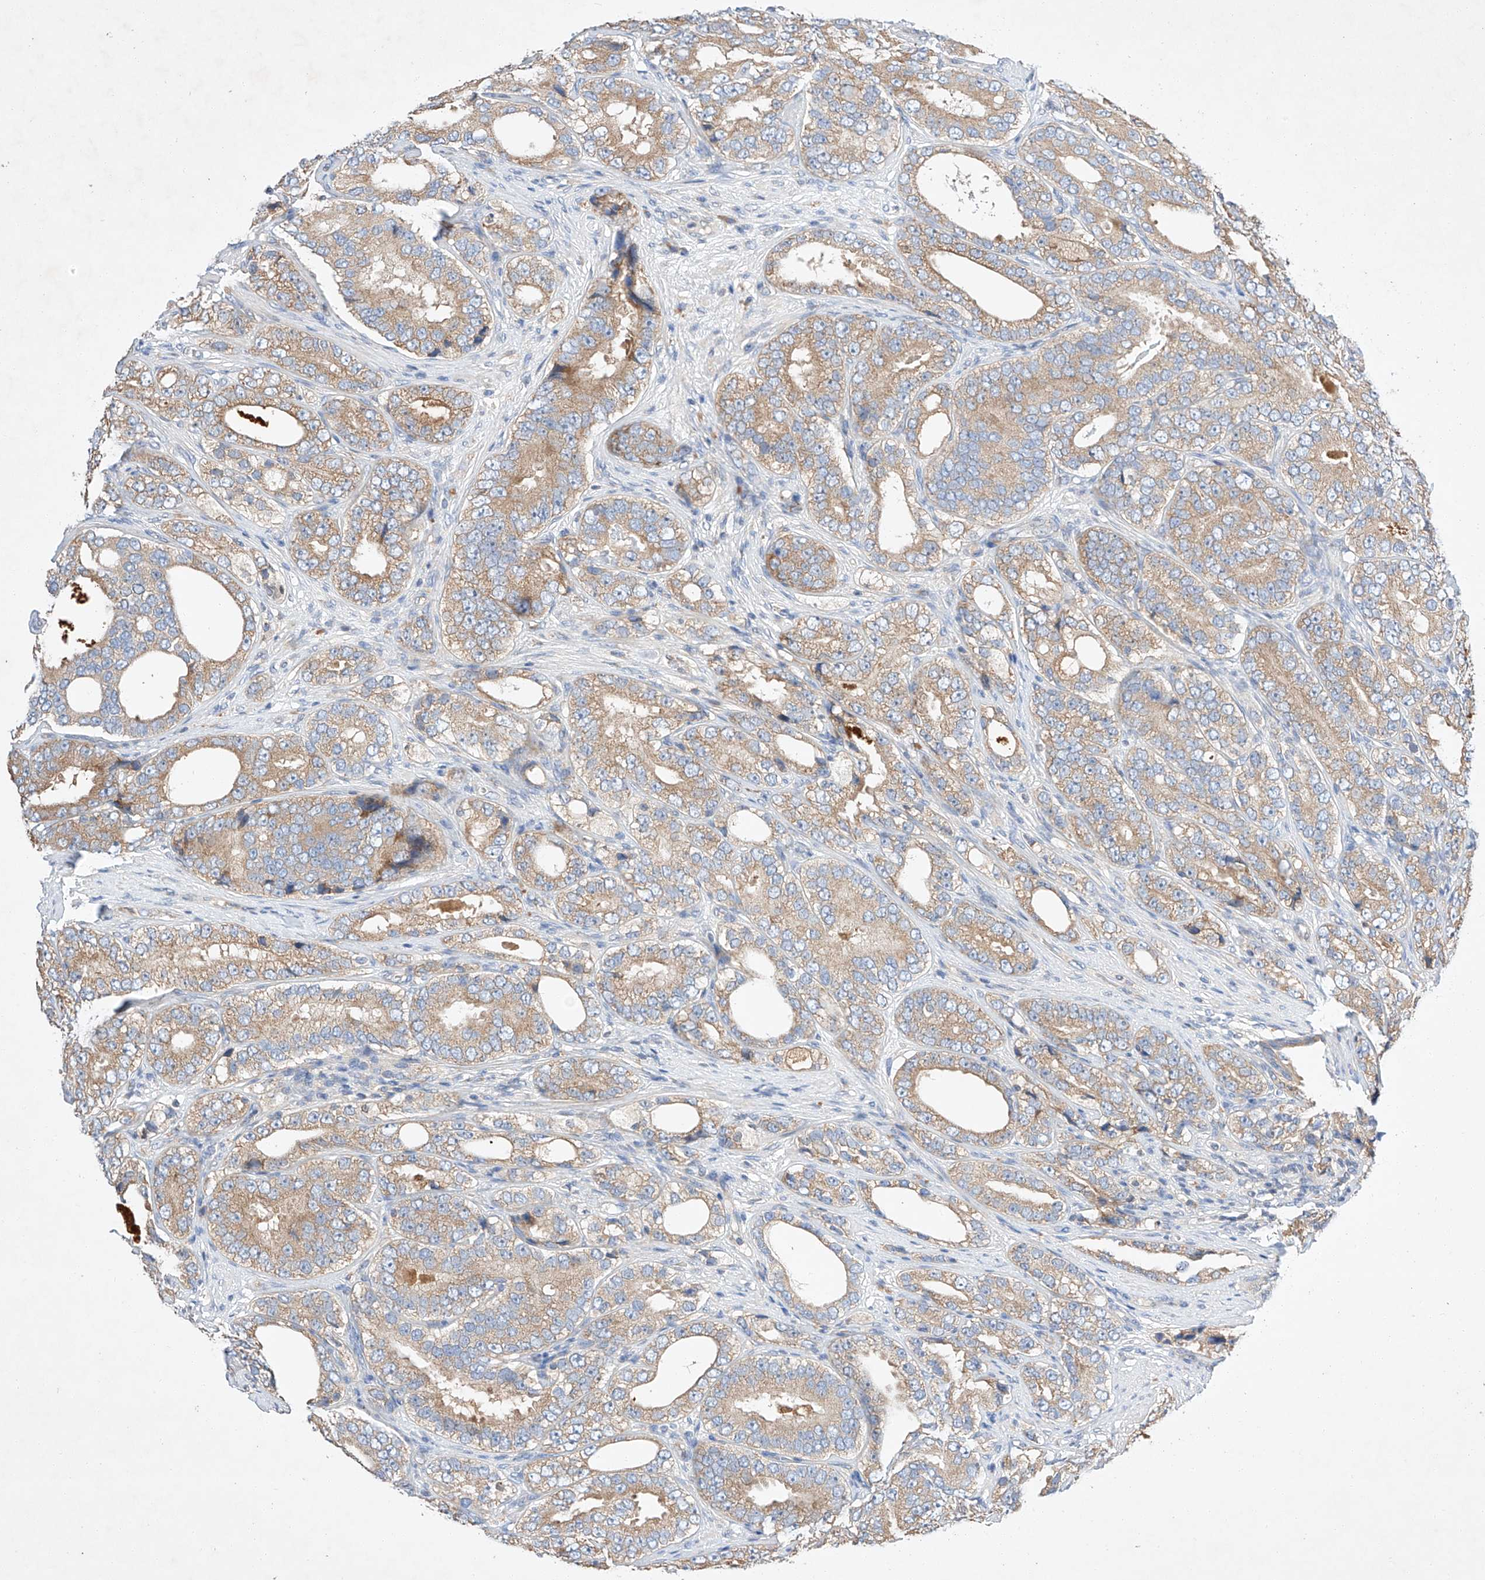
{"staining": {"intensity": "moderate", "quantity": ">75%", "location": "cytoplasmic/membranous"}, "tissue": "prostate cancer", "cell_type": "Tumor cells", "image_type": "cancer", "snomed": [{"axis": "morphology", "description": "Adenocarcinoma, High grade"}, {"axis": "topography", "description": "Prostate"}], "caption": "Moderate cytoplasmic/membranous staining for a protein is seen in approximately >75% of tumor cells of prostate adenocarcinoma (high-grade) using immunohistochemistry.", "gene": "C6orf118", "patient": {"sex": "male", "age": 56}}